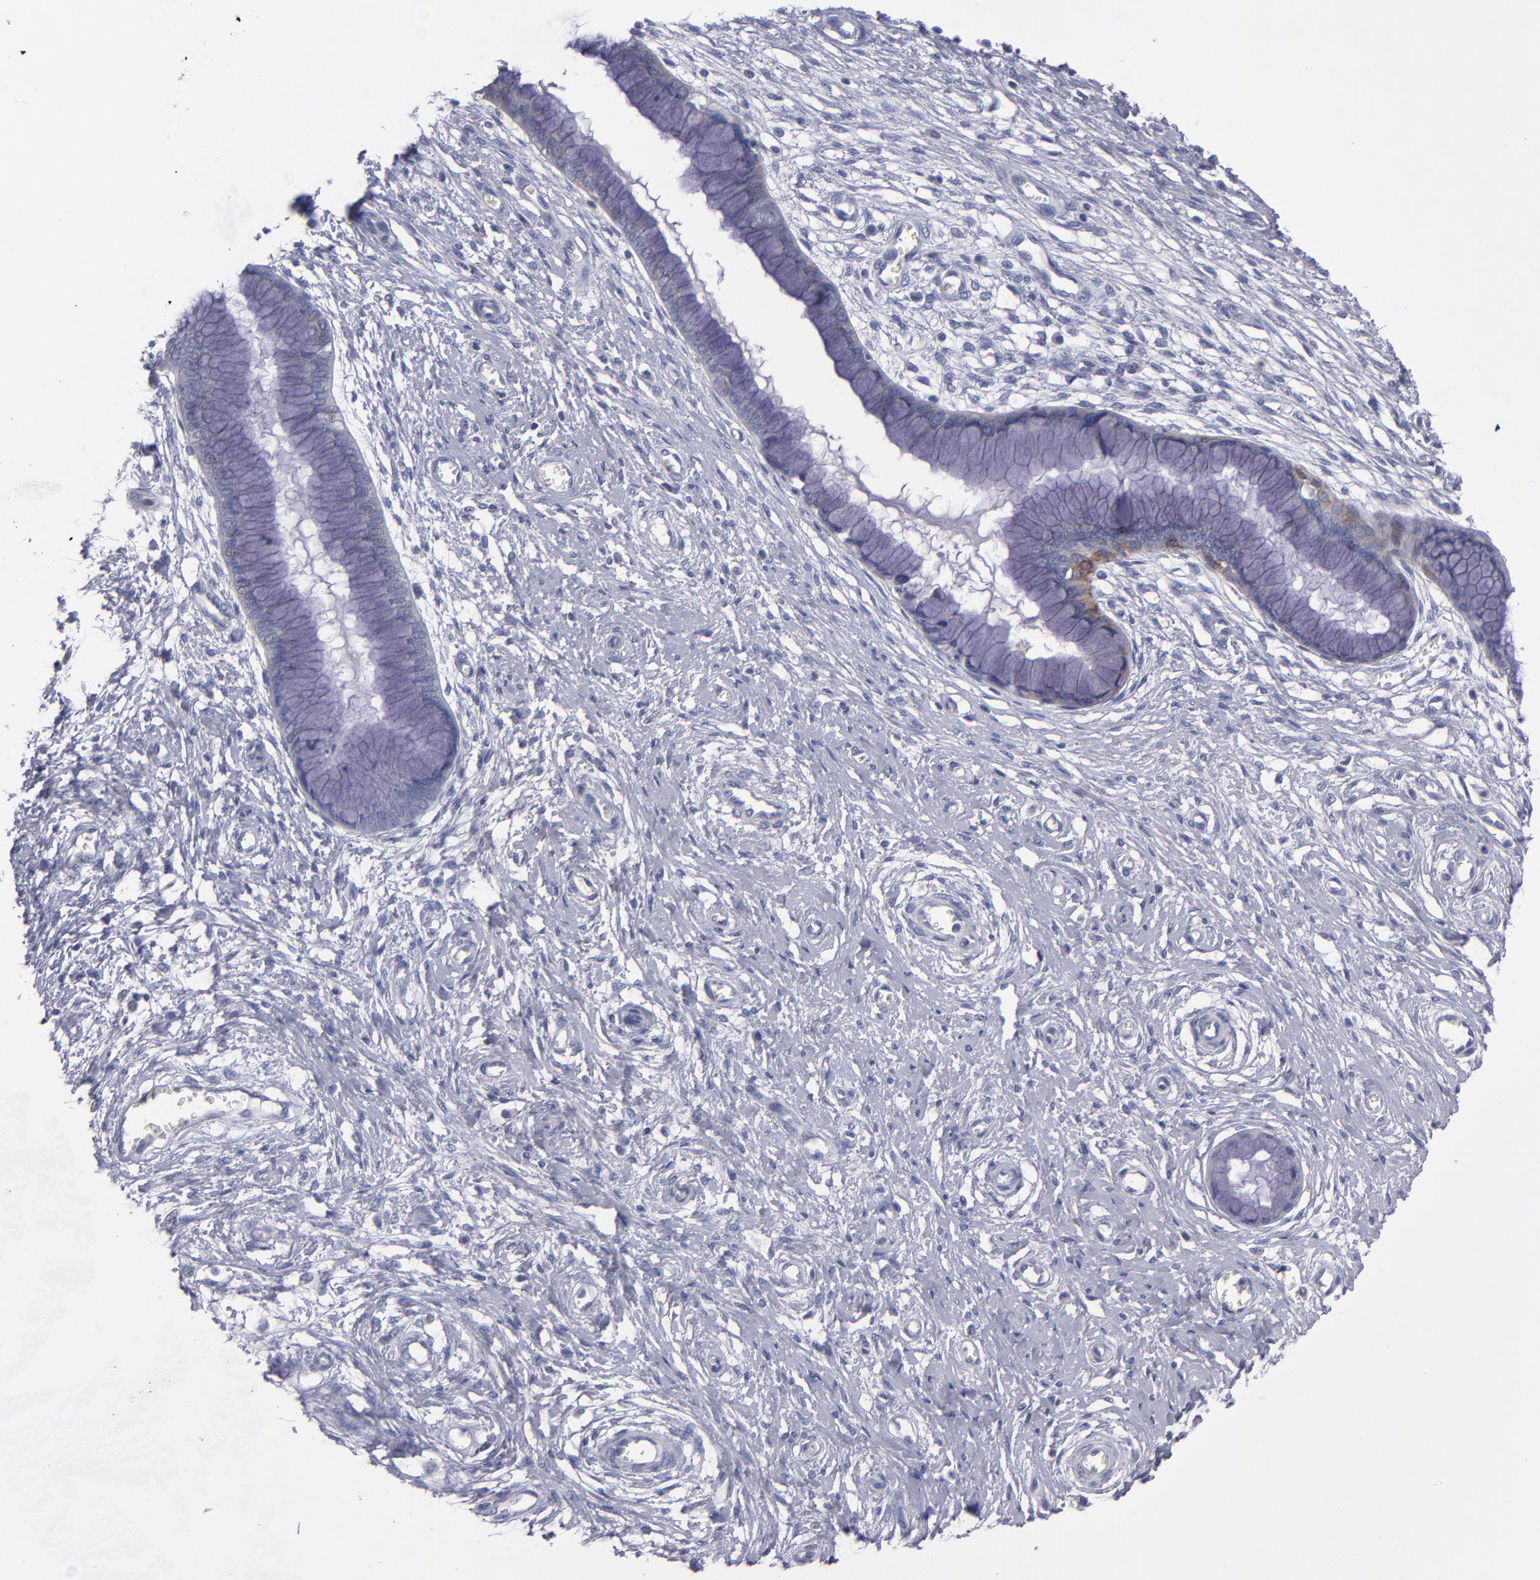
{"staining": {"intensity": "negative", "quantity": "none", "location": "none"}, "tissue": "cervix", "cell_type": "Glandular cells", "image_type": "normal", "snomed": [{"axis": "morphology", "description": "Normal tissue, NOS"}, {"axis": "topography", "description": "Cervix"}], "caption": "High magnification brightfield microscopy of benign cervix stained with DAB (3,3'-diaminobenzidine) (brown) and counterstained with hematoxylin (blue): glandular cells show no significant positivity. (Immunohistochemistry (ihc), brightfield microscopy, high magnification).", "gene": "CDH3", "patient": {"sex": "female", "age": 55}}